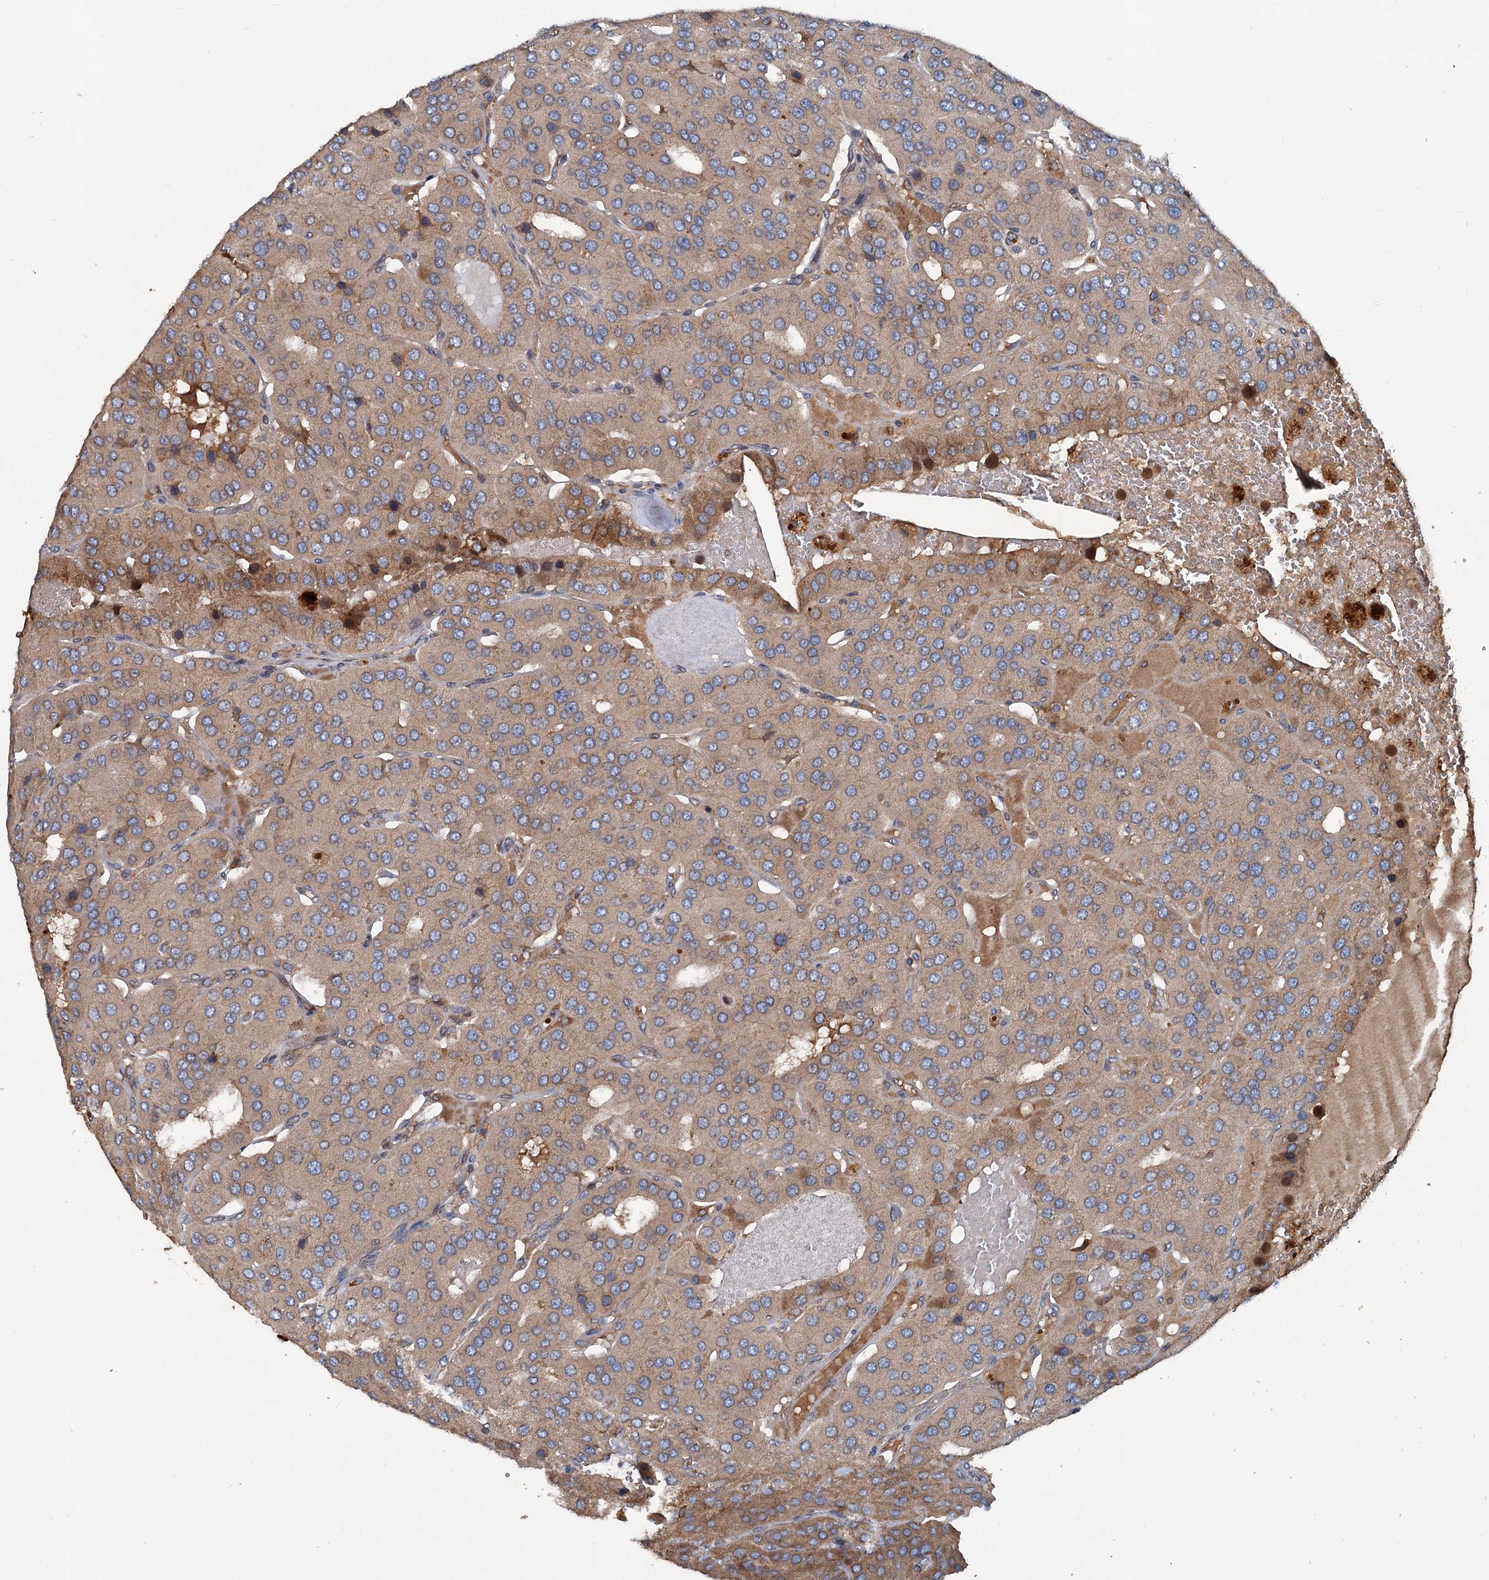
{"staining": {"intensity": "moderate", "quantity": ">75%", "location": "cytoplasmic/membranous"}, "tissue": "parathyroid gland", "cell_type": "Glandular cells", "image_type": "normal", "snomed": [{"axis": "morphology", "description": "Normal tissue, NOS"}, {"axis": "morphology", "description": "Adenoma, NOS"}, {"axis": "topography", "description": "Parathyroid gland"}], "caption": "A brown stain highlights moderate cytoplasmic/membranous expression of a protein in glandular cells of unremarkable parathyroid gland.", "gene": "TAPBPL", "patient": {"sex": "female", "age": 86}}